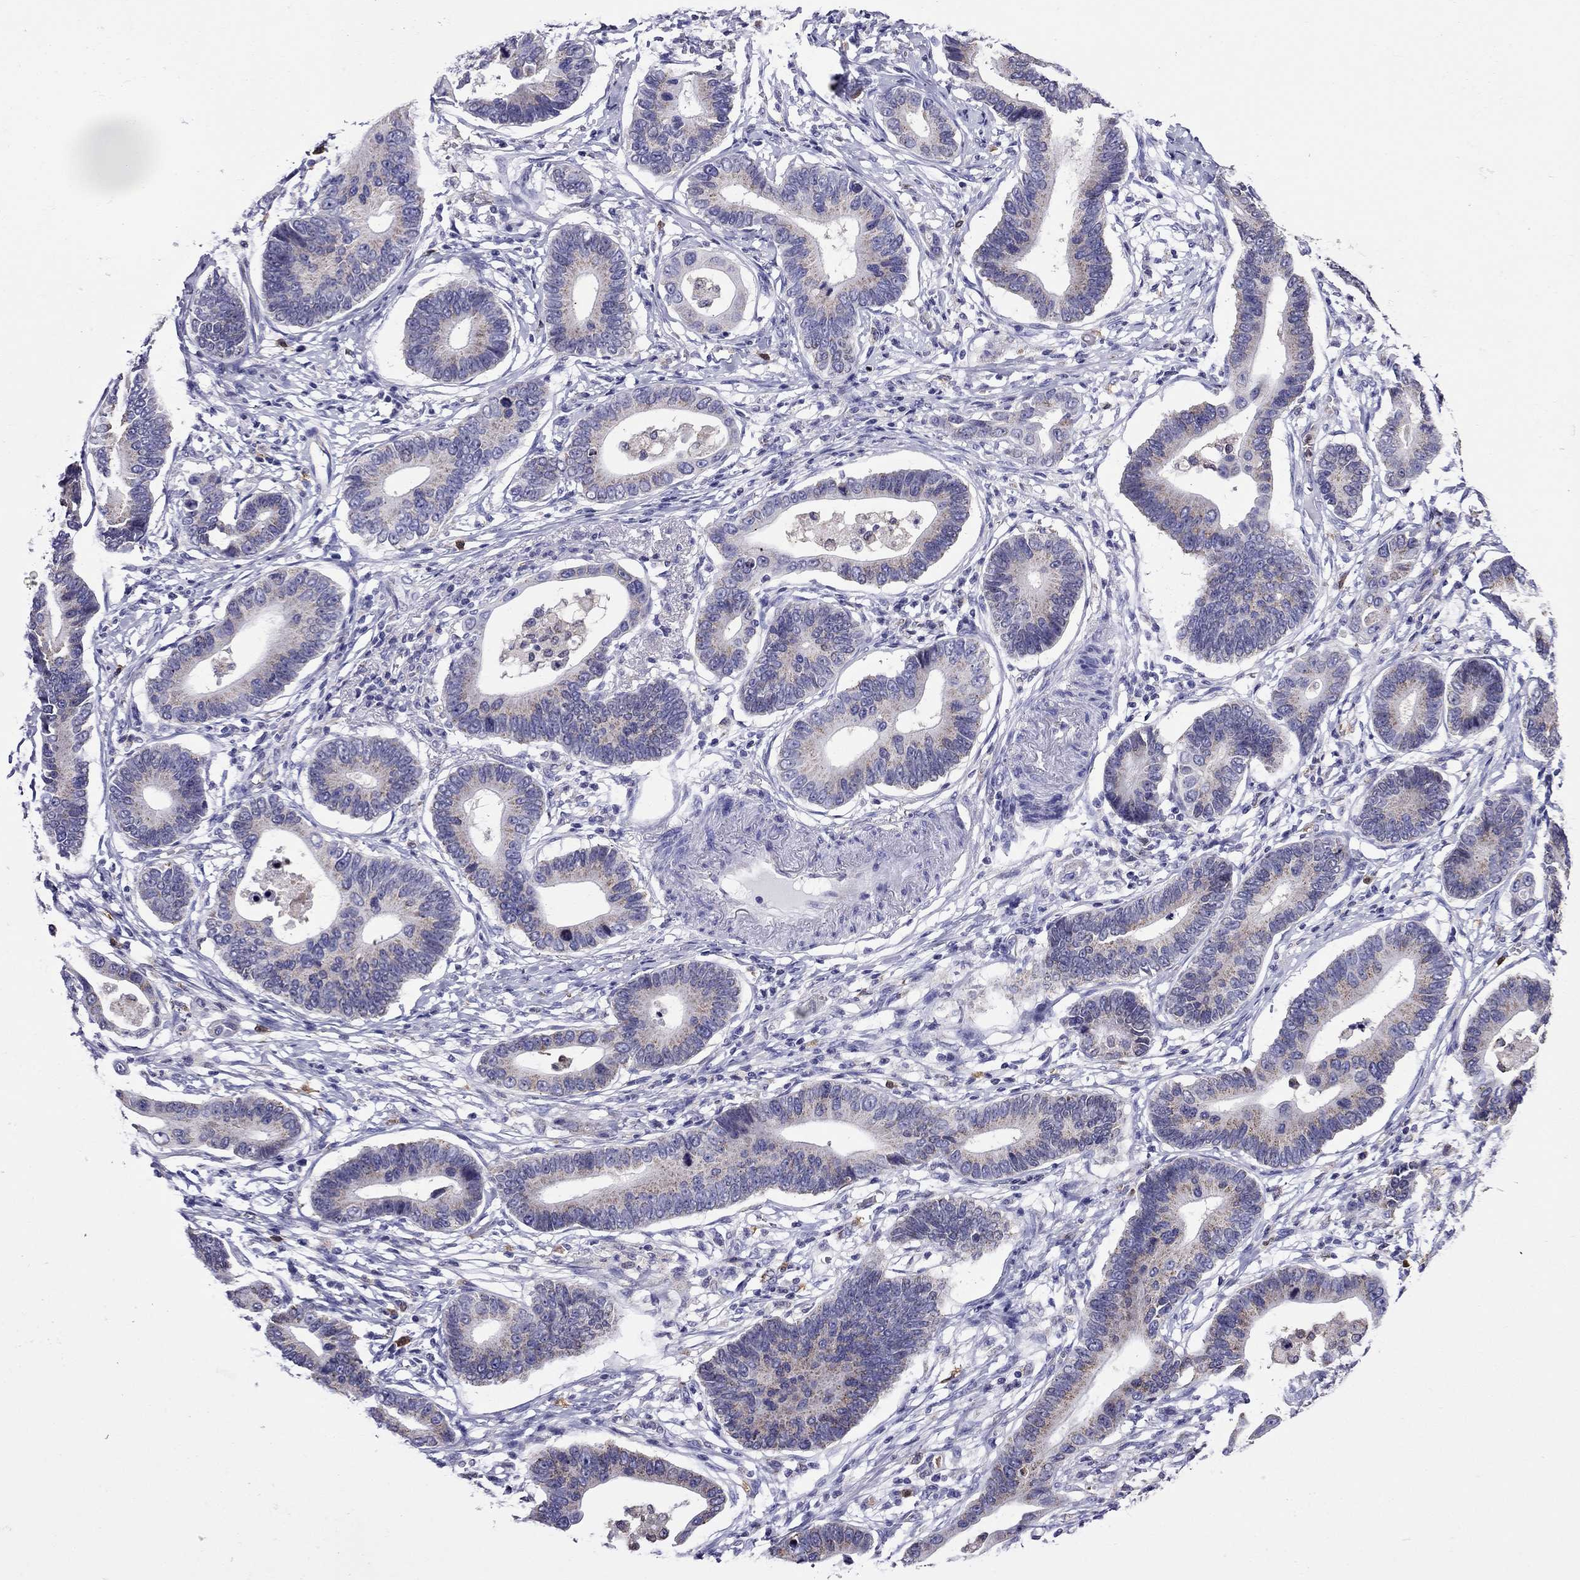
{"staining": {"intensity": "weak", "quantity": "<25%", "location": "cytoplasmic/membranous"}, "tissue": "stomach cancer", "cell_type": "Tumor cells", "image_type": "cancer", "snomed": [{"axis": "morphology", "description": "Adenocarcinoma, NOS"}, {"axis": "topography", "description": "Stomach"}], "caption": "DAB immunohistochemical staining of human adenocarcinoma (stomach) demonstrates no significant expression in tumor cells.", "gene": "SCG2", "patient": {"sex": "male", "age": 84}}